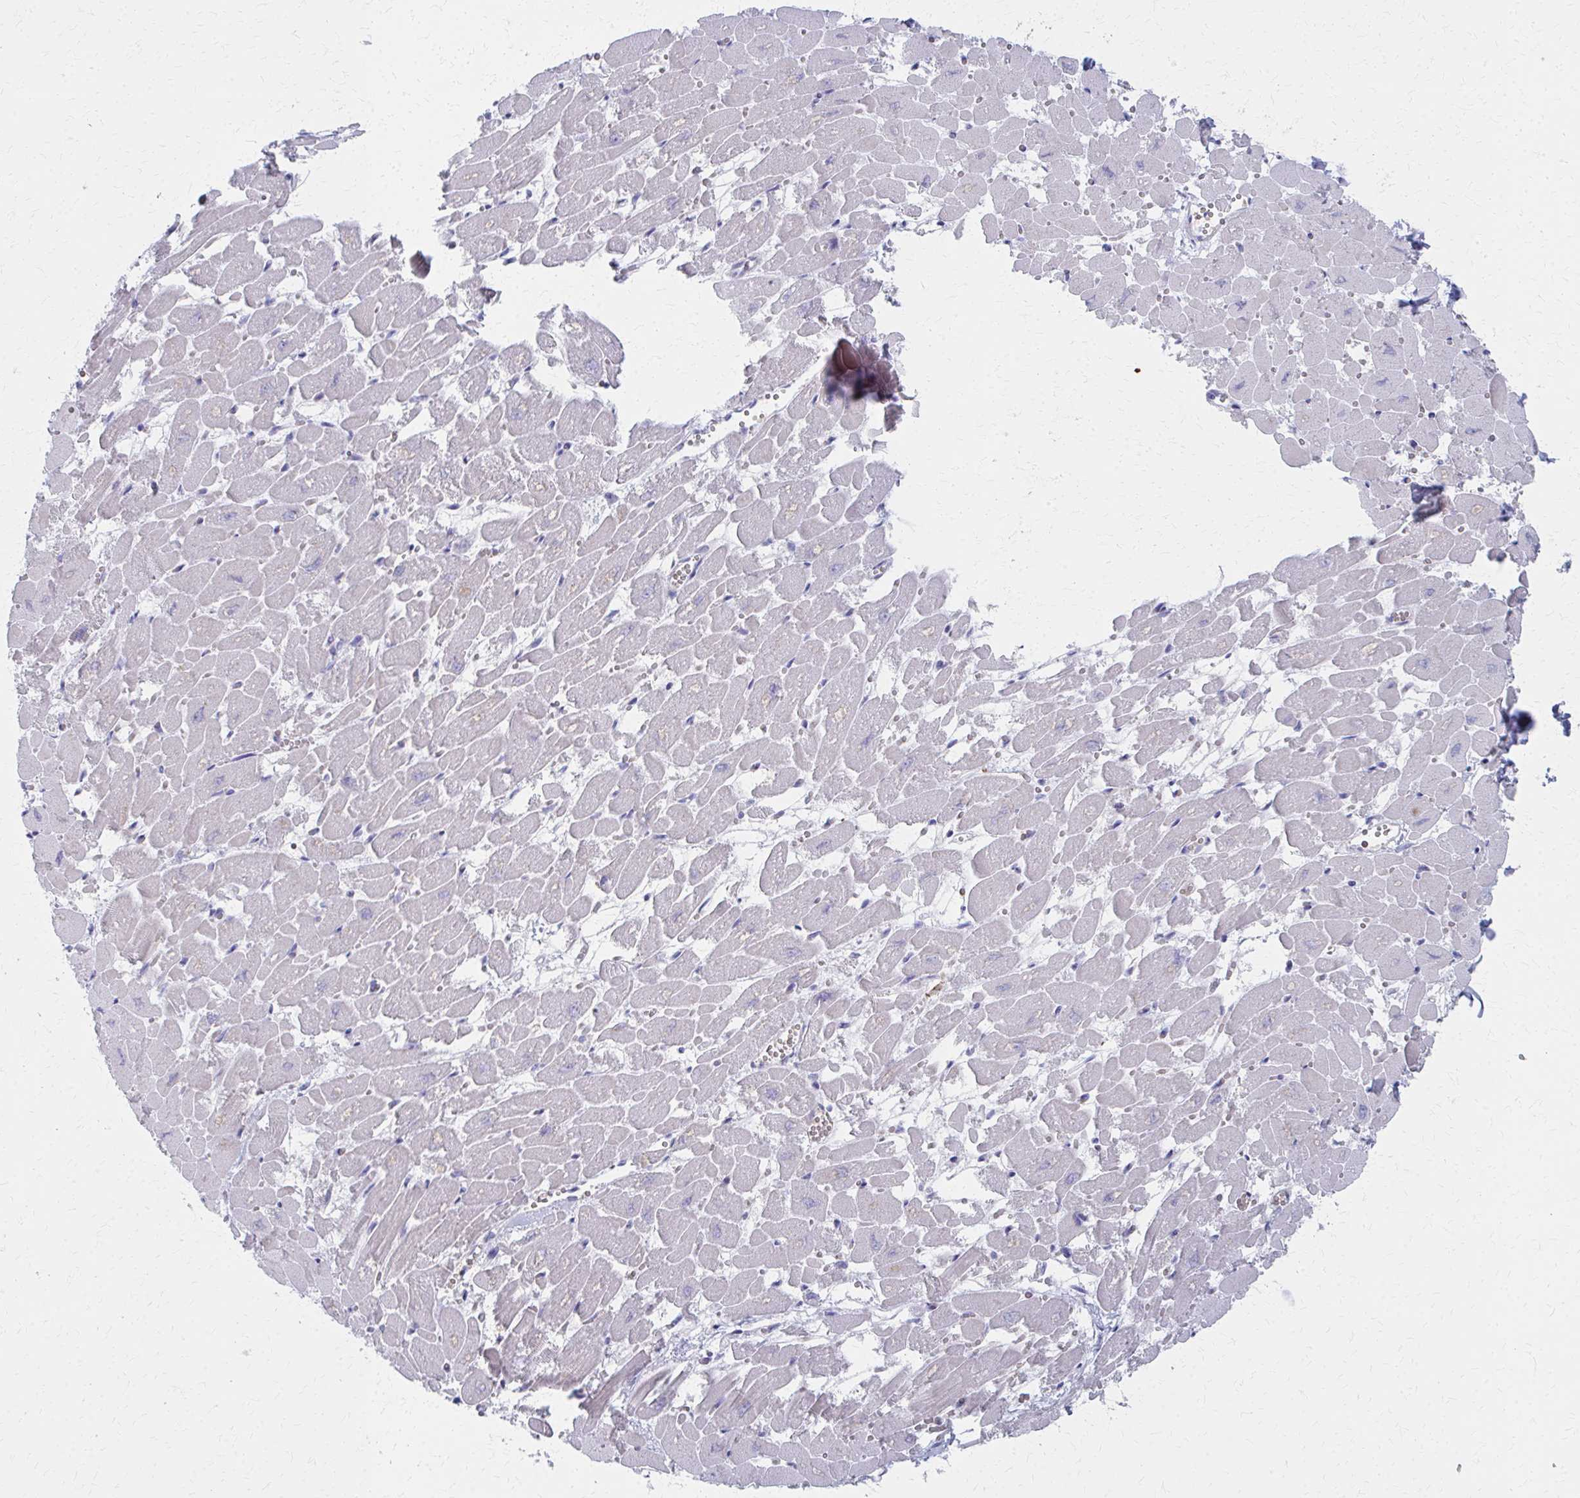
{"staining": {"intensity": "weak", "quantity": "<25%", "location": "cytoplasmic/membranous"}, "tissue": "heart muscle", "cell_type": "Cardiomyocytes", "image_type": "normal", "snomed": [{"axis": "morphology", "description": "Normal tissue, NOS"}, {"axis": "topography", "description": "Heart"}], "caption": "Immunohistochemistry (IHC) histopathology image of unremarkable heart muscle: human heart muscle stained with DAB (3,3'-diaminobenzidine) displays no significant protein expression in cardiomyocytes.", "gene": "MS4A2", "patient": {"sex": "female", "age": 52}}